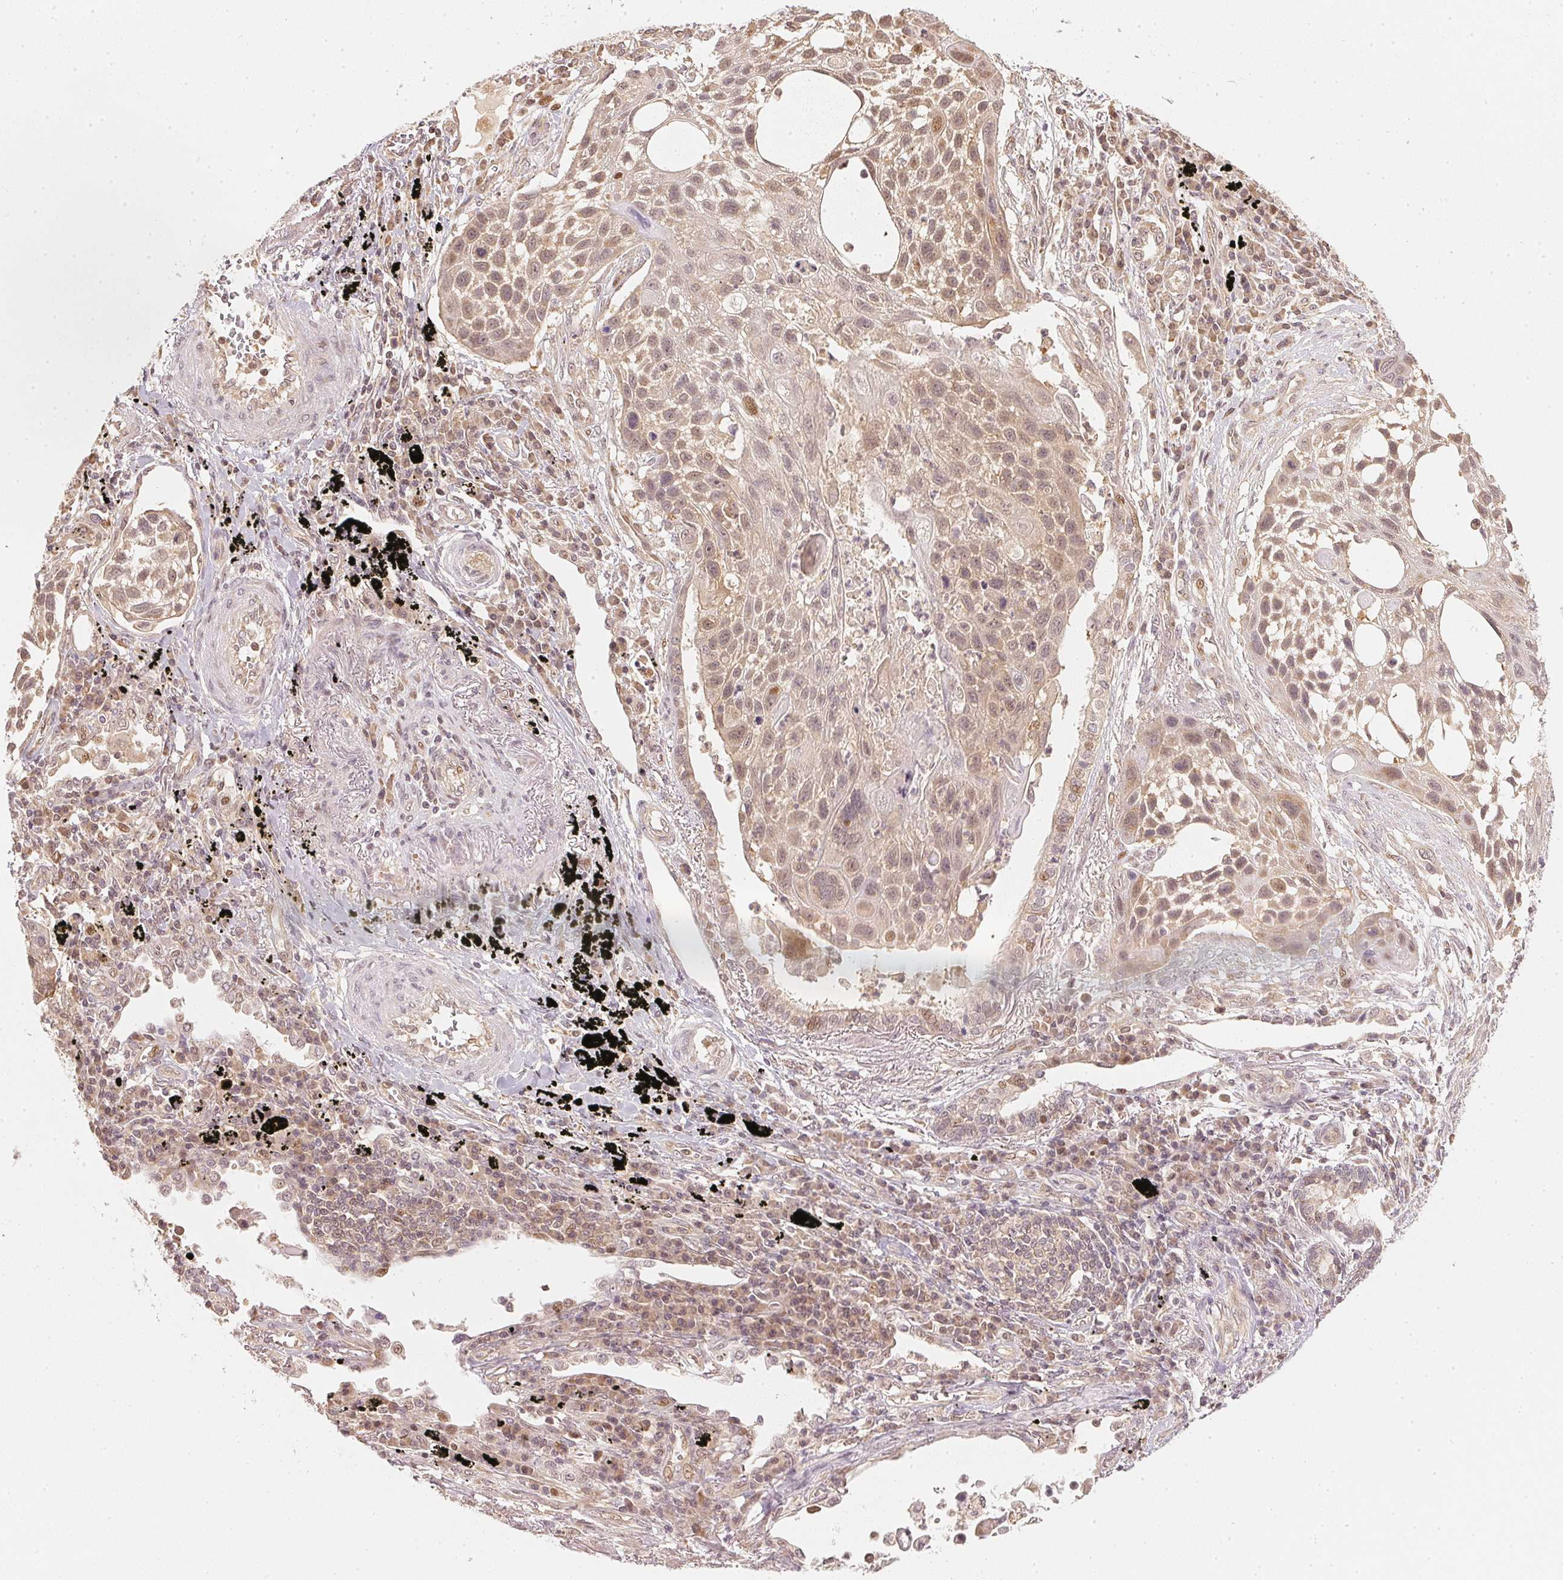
{"staining": {"intensity": "weak", "quantity": ">75%", "location": "nuclear"}, "tissue": "lung cancer", "cell_type": "Tumor cells", "image_type": "cancer", "snomed": [{"axis": "morphology", "description": "Squamous cell carcinoma, NOS"}, {"axis": "topography", "description": "Lung"}], "caption": "This is a histology image of immunohistochemistry (IHC) staining of squamous cell carcinoma (lung), which shows weak positivity in the nuclear of tumor cells.", "gene": "UBE2L3", "patient": {"sex": "male", "age": 78}}